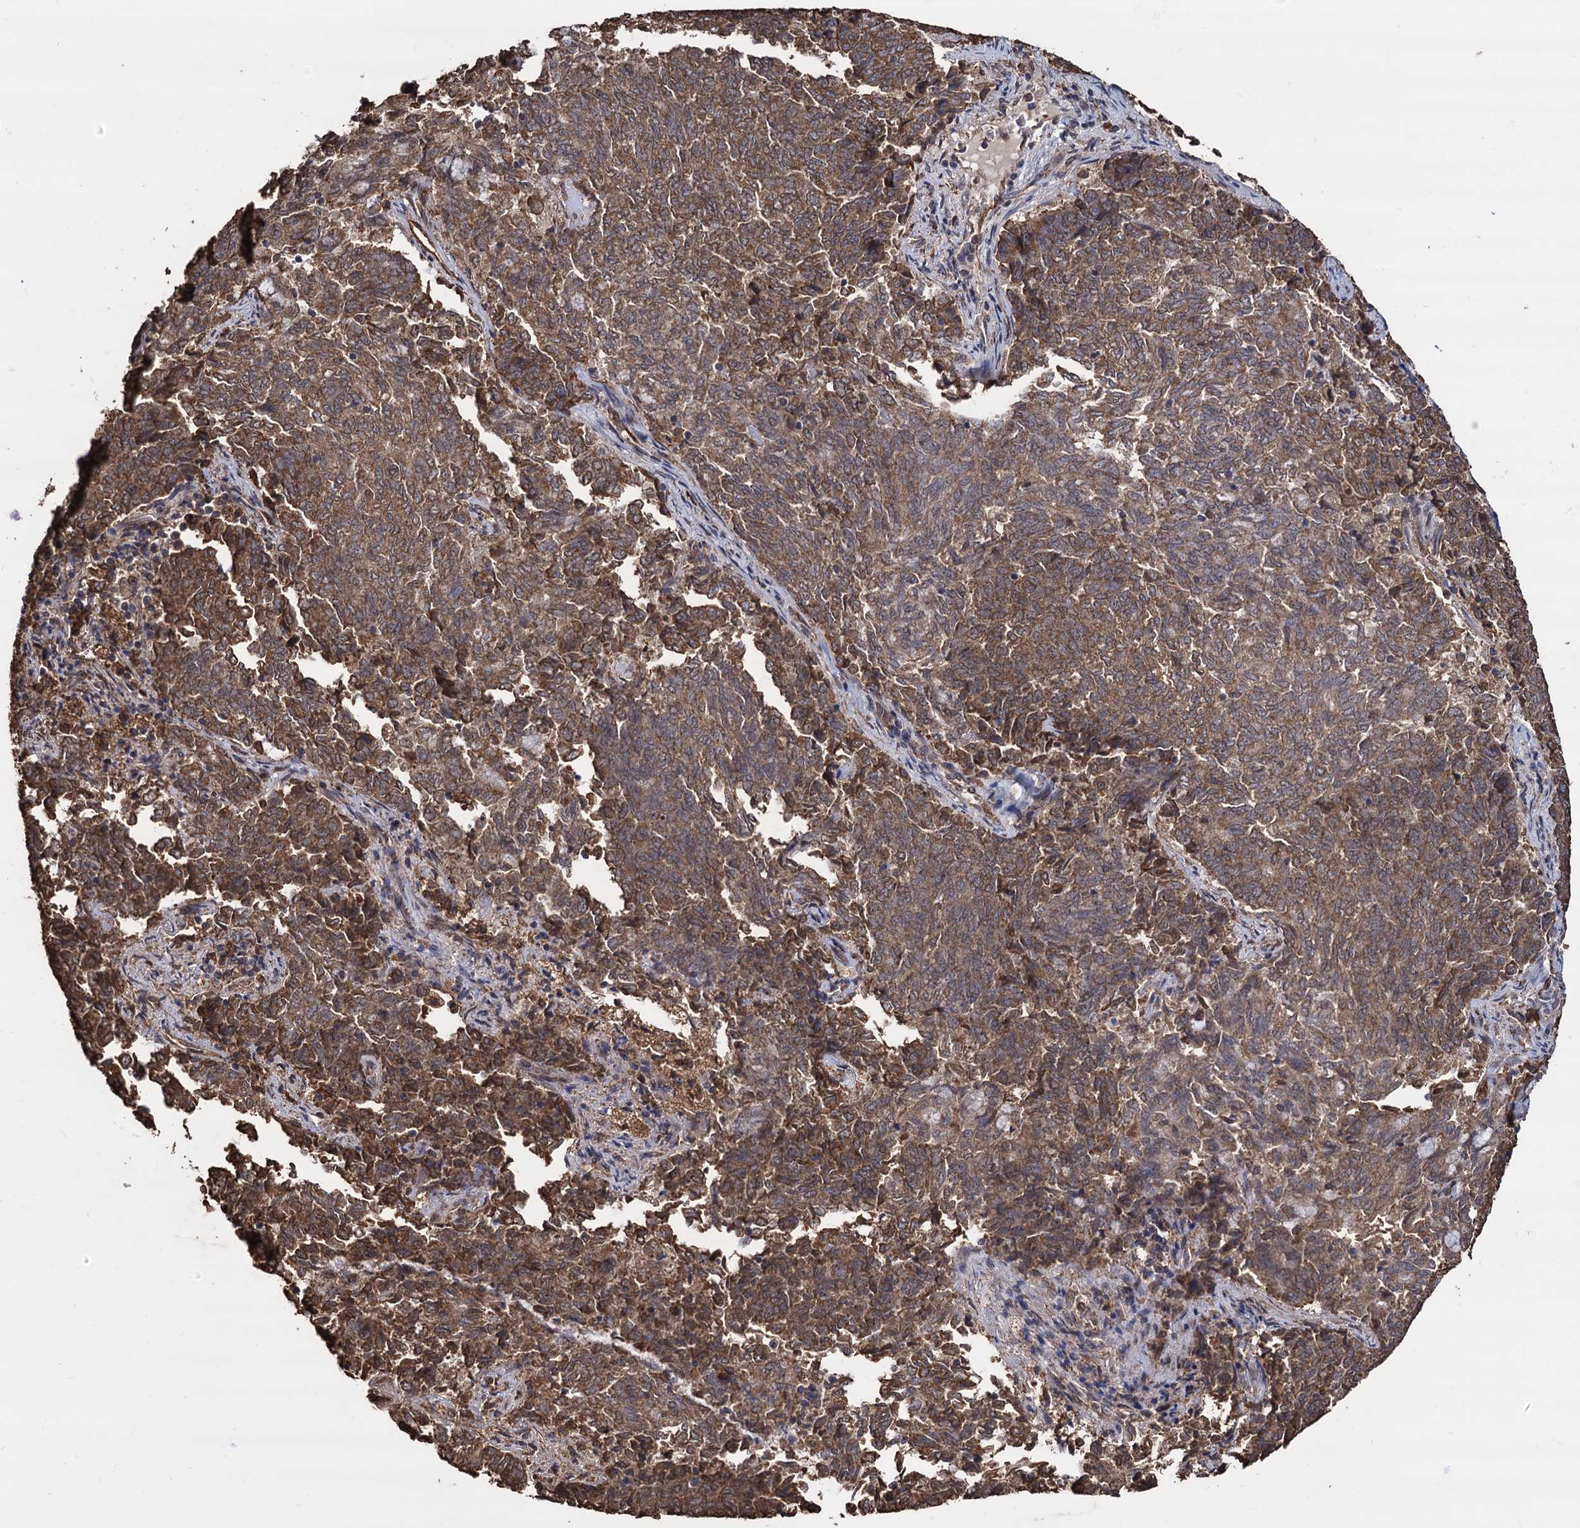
{"staining": {"intensity": "moderate", "quantity": ">75%", "location": "cytoplasmic/membranous"}, "tissue": "endometrial cancer", "cell_type": "Tumor cells", "image_type": "cancer", "snomed": [{"axis": "morphology", "description": "Adenocarcinoma, NOS"}, {"axis": "topography", "description": "Endometrium"}], "caption": "Human endometrial cancer (adenocarcinoma) stained with a protein marker demonstrates moderate staining in tumor cells.", "gene": "TBC1D12", "patient": {"sex": "female", "age": 80}}